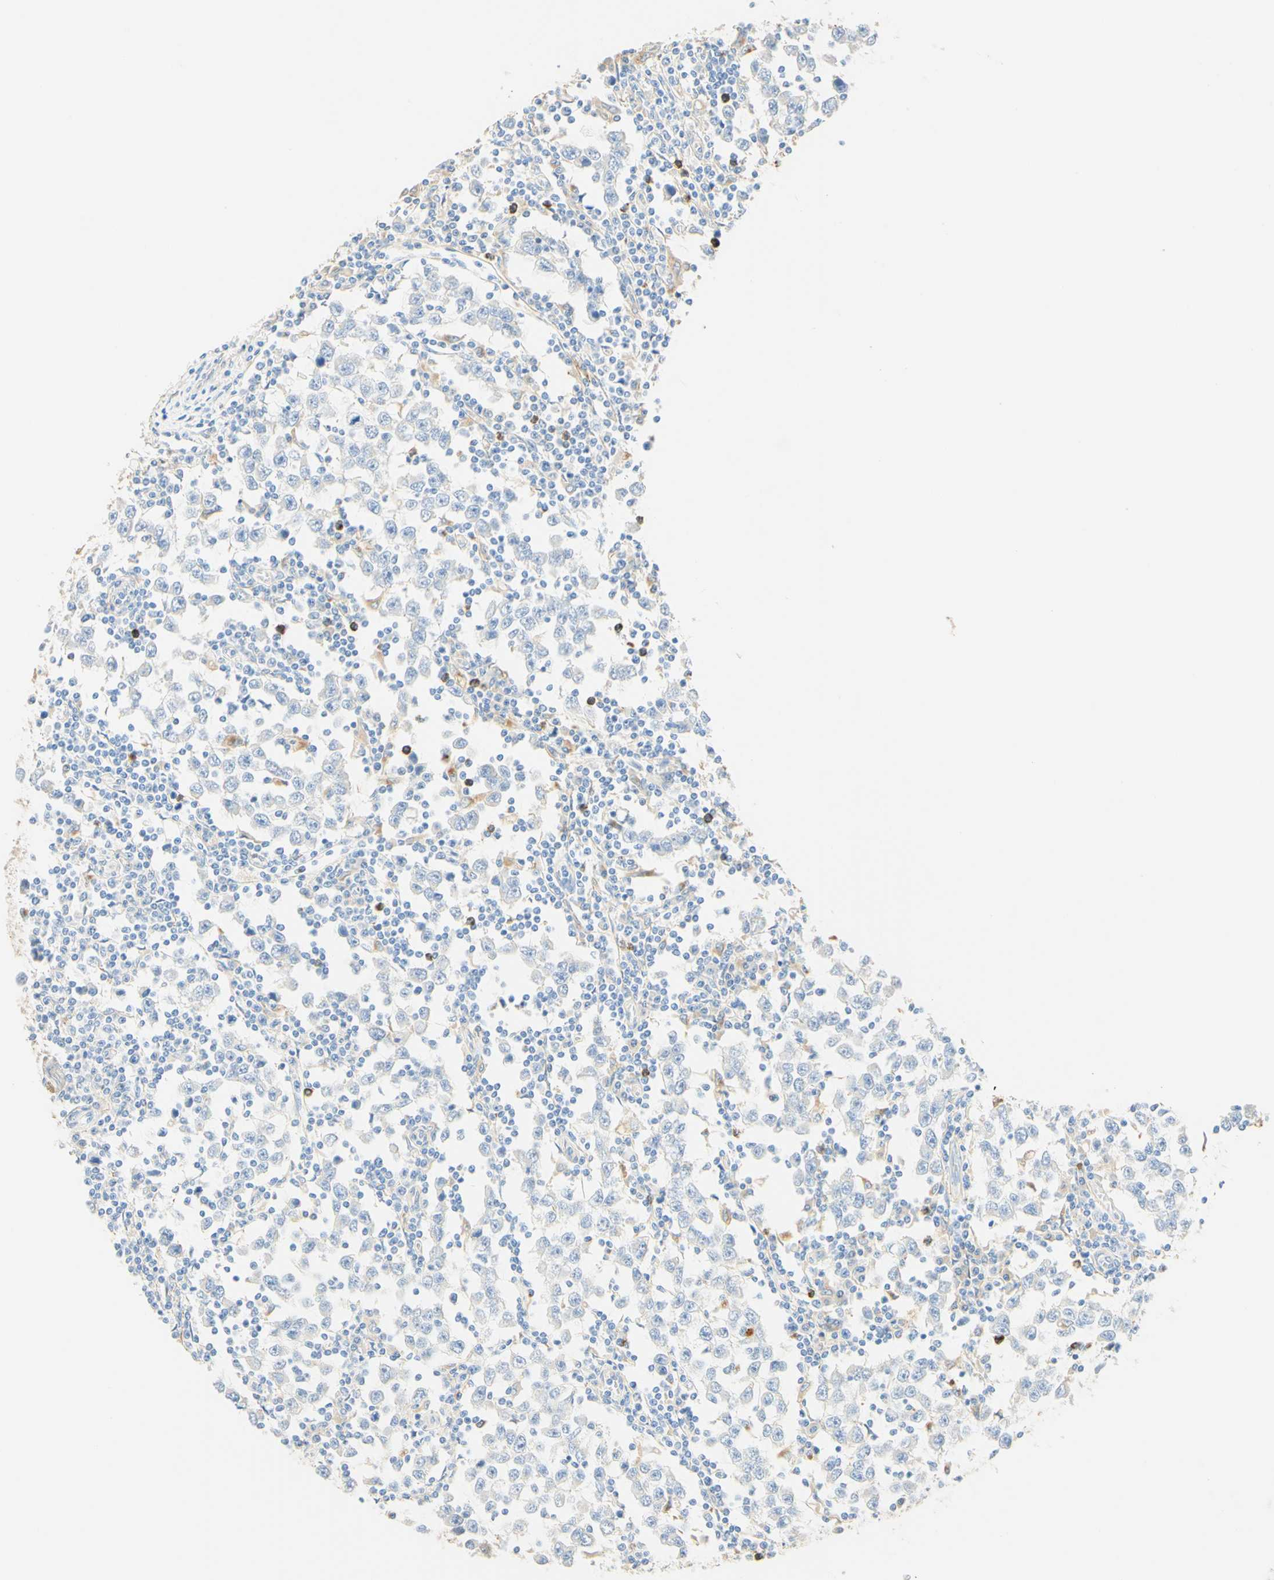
{"staining": {"intensity": "negative", "quantity": "none", "location": "none"}, "tissue": "testis cancer", "cell_type": "Tumor cells", "image_type": "cancer", "snomed": [{"axis": "morphology", "description": "Seminoma, NOS"}, {"axis": "topography", "description": "Testis"}], "caption": "This is an immunohistochemistry histopathology image of testis seminoma. There is no expression in tumor cells.", "gene": "CD63", "patient": {"sex": "male", "age": 65}}